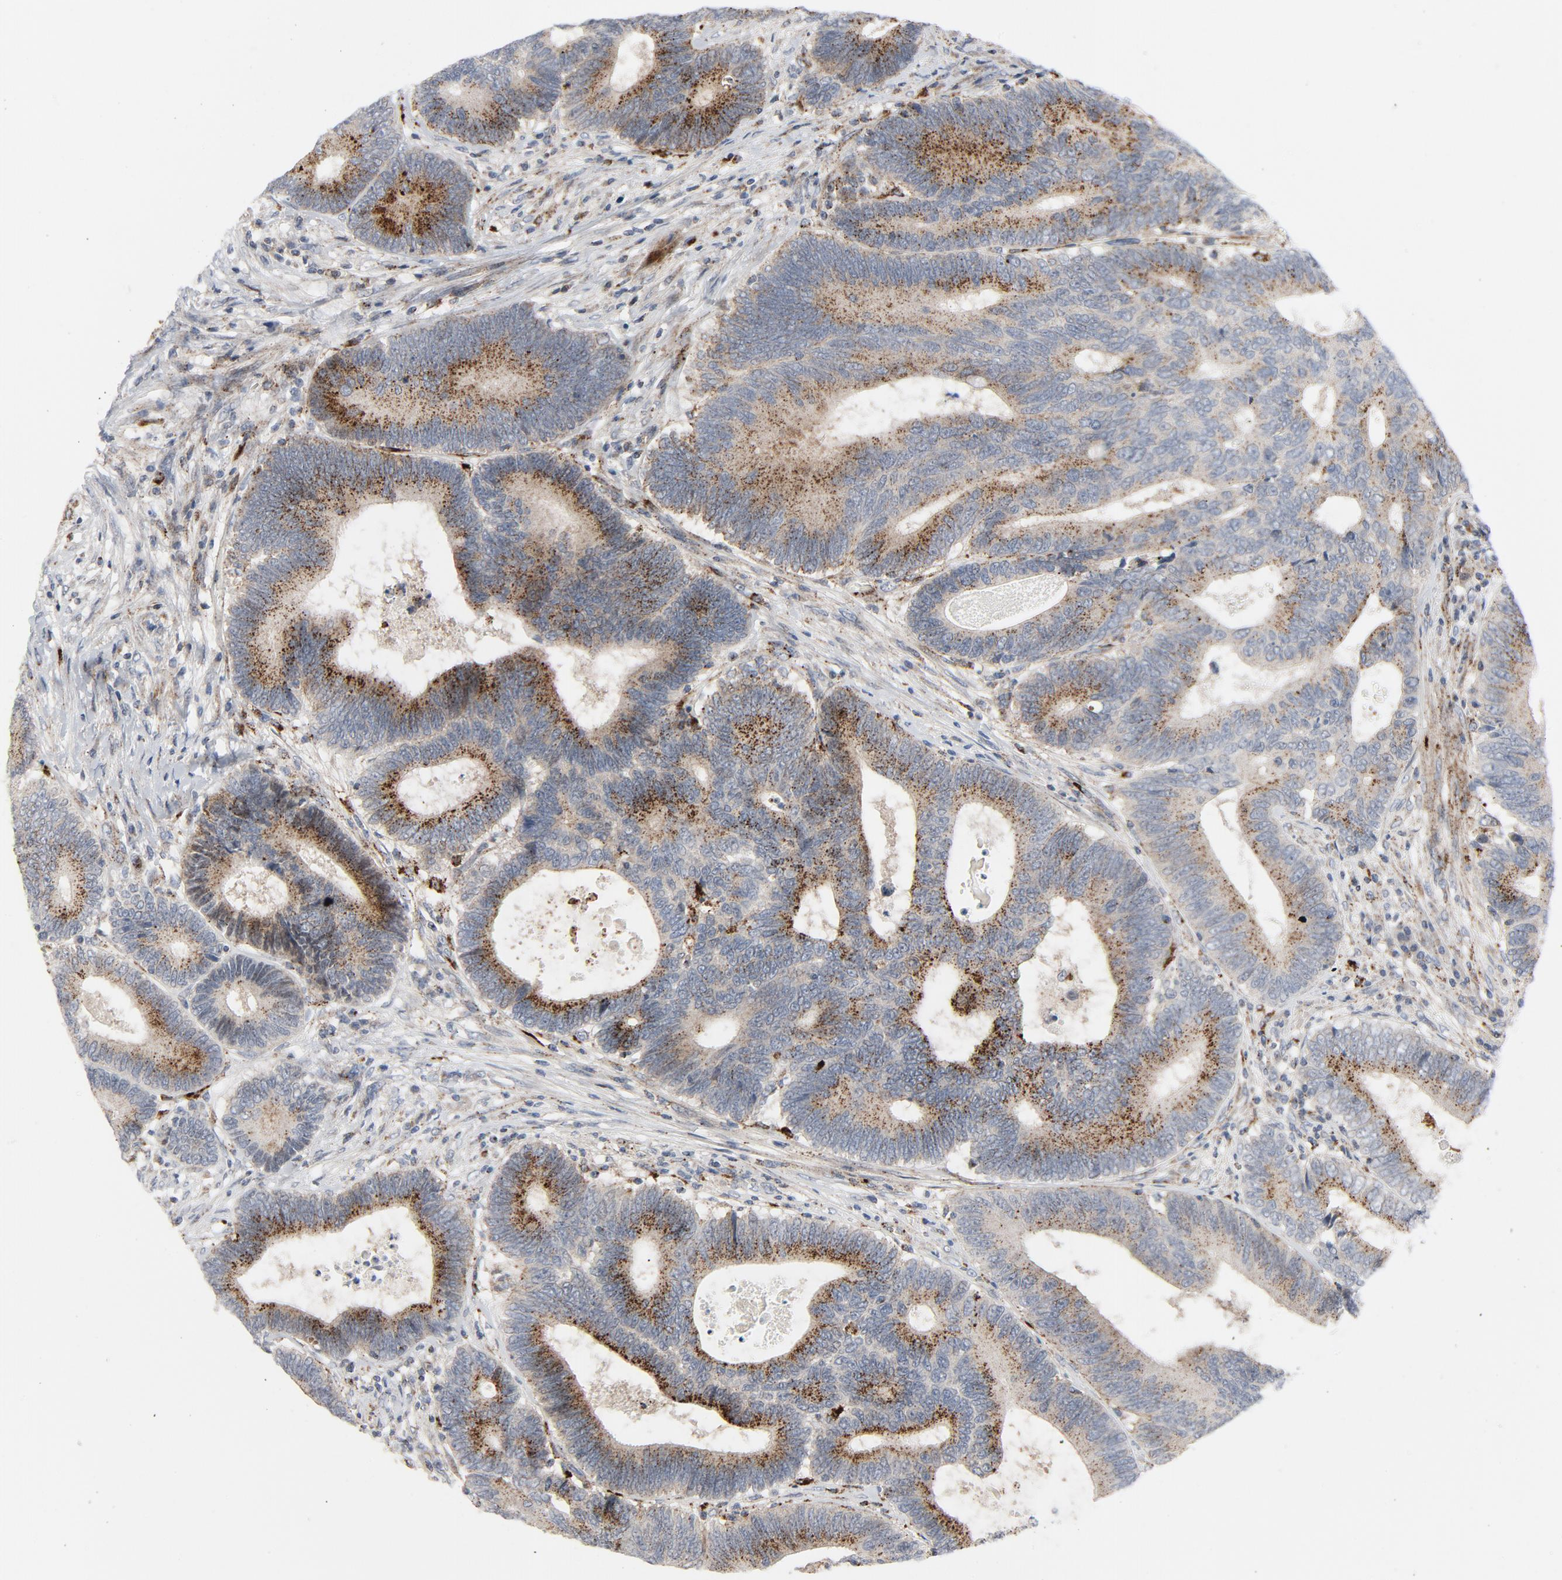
{"staining": {"intensity": "moderate", "quantity": "25%-75%", "location": "cytoplasmic/membranous"}, "tissue": "colorectal cancer", "cell_type": "Tumor cells", "image_type": "cancer", "snomed": [{"axis": "morphology", "description": "Normal tissue, NOS"}, {"axis": "morphology", "description": "Adenocarcinoma, NOS"}, {"axis": "topography", "description": "Colon"}], "caption": "High-power microscopy captured an immunohistochemistry image of colorectal cancer (adenocarcinoma), revealing moderate cytoplasmic/membranous expression in about 25%-75% of tumor cells.", "gene": "AKT2", "patient": {"sex": "female", "age": 78}}